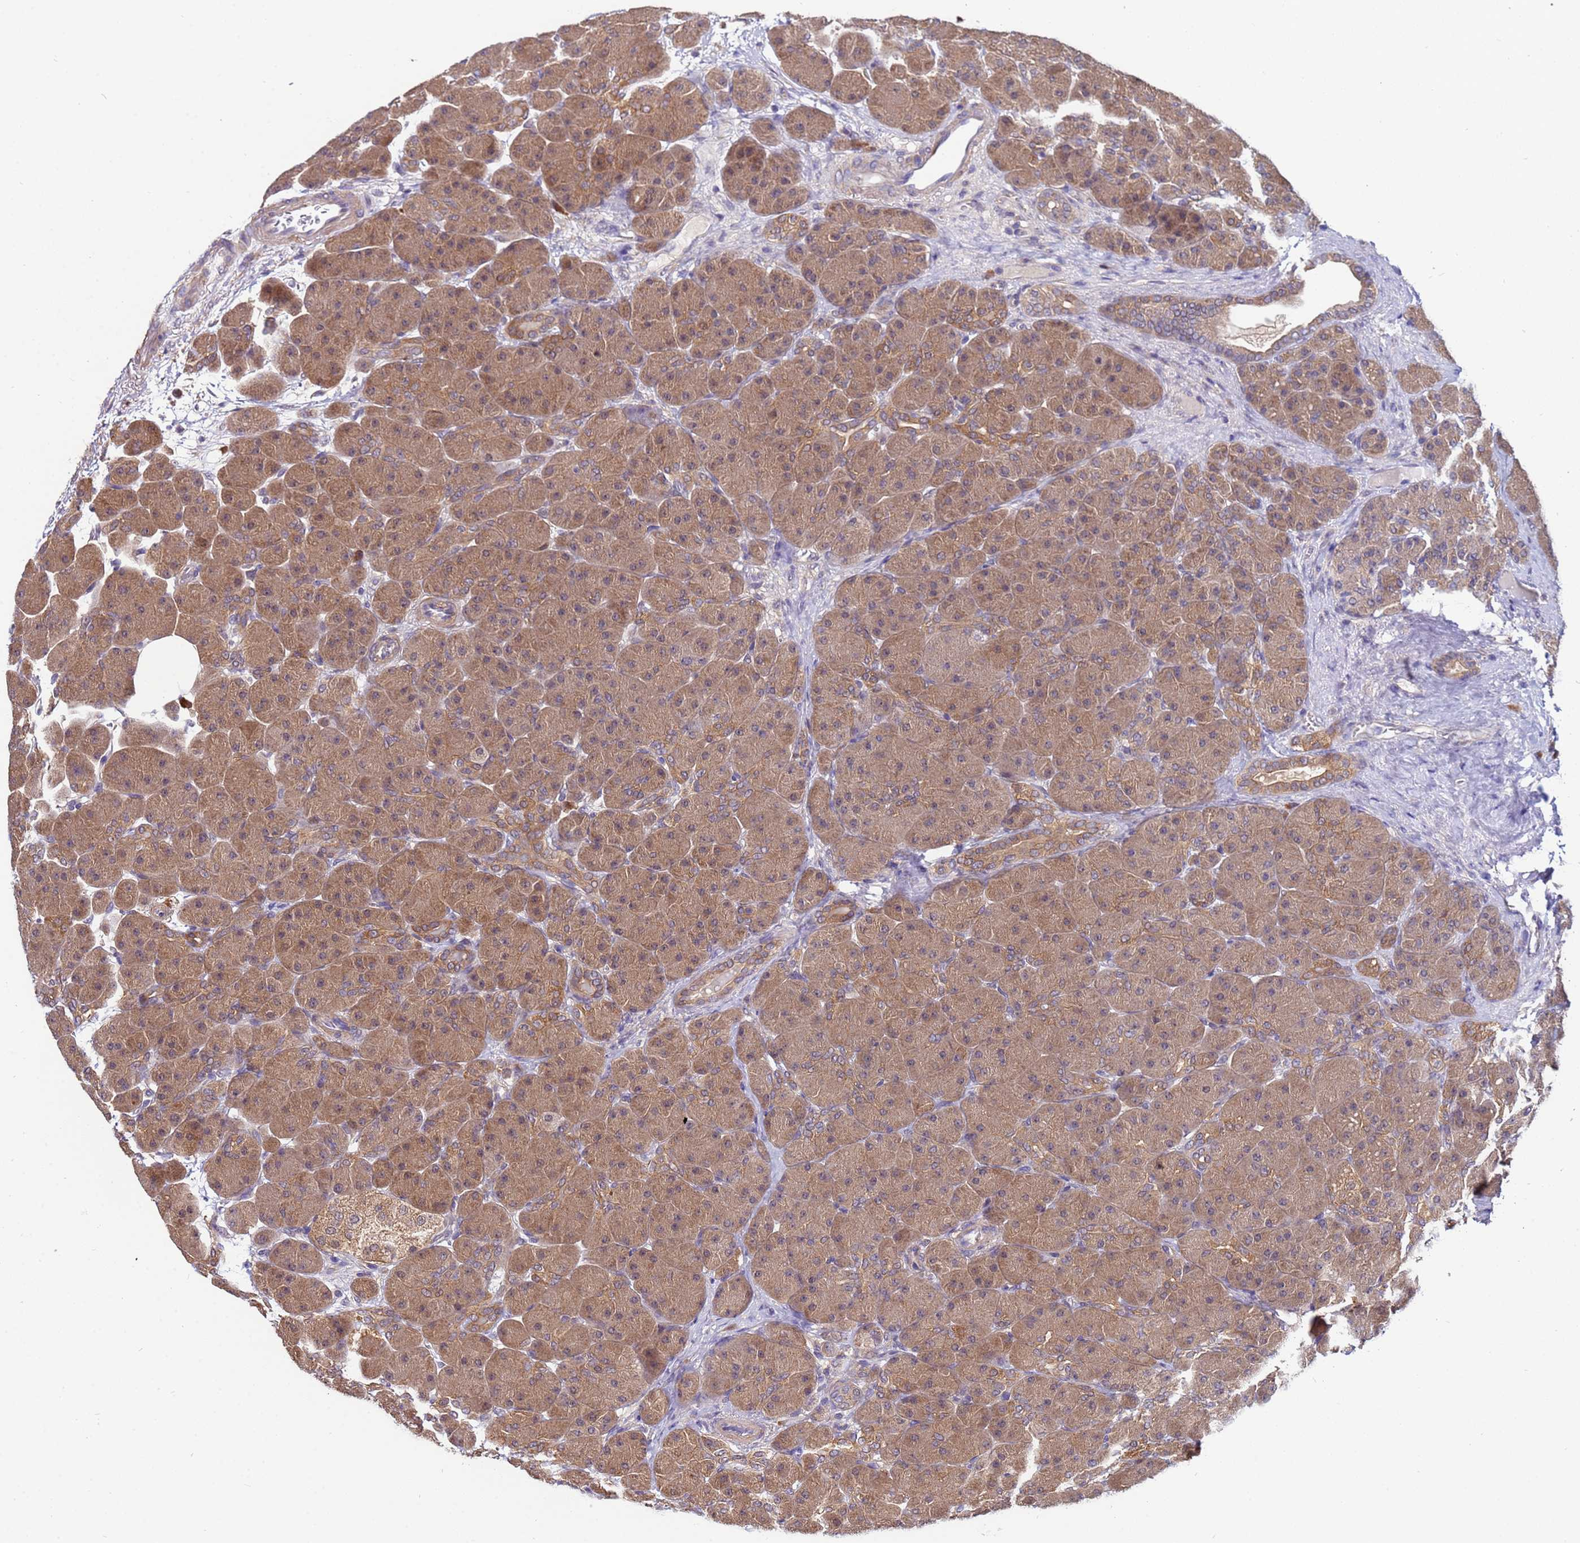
{"staining": {"intensity": "moderate", "quantity": ">75%", "location": "cytoplasmic/membranous"}, "tissue": "pancreas", "cell_type": "Exocrine glandular cells", "image_type": "normal", "snomed": [{"axis": "morphology", "description": "Normal tissue, NOS"}, {"axis": "topography", "description": "Pancreas"}], "caption": "An IHC image of unremarkable tissue is shown. Protein staining in brown shows moderate cytoplasmic/membranous positivity in pancreas within exocrine glandular cells. (DAB IHC, brown staining for protein, blue staining for nuclei).", "gene": "NAXE", "patient": {"sex": "male", "age": 66}}